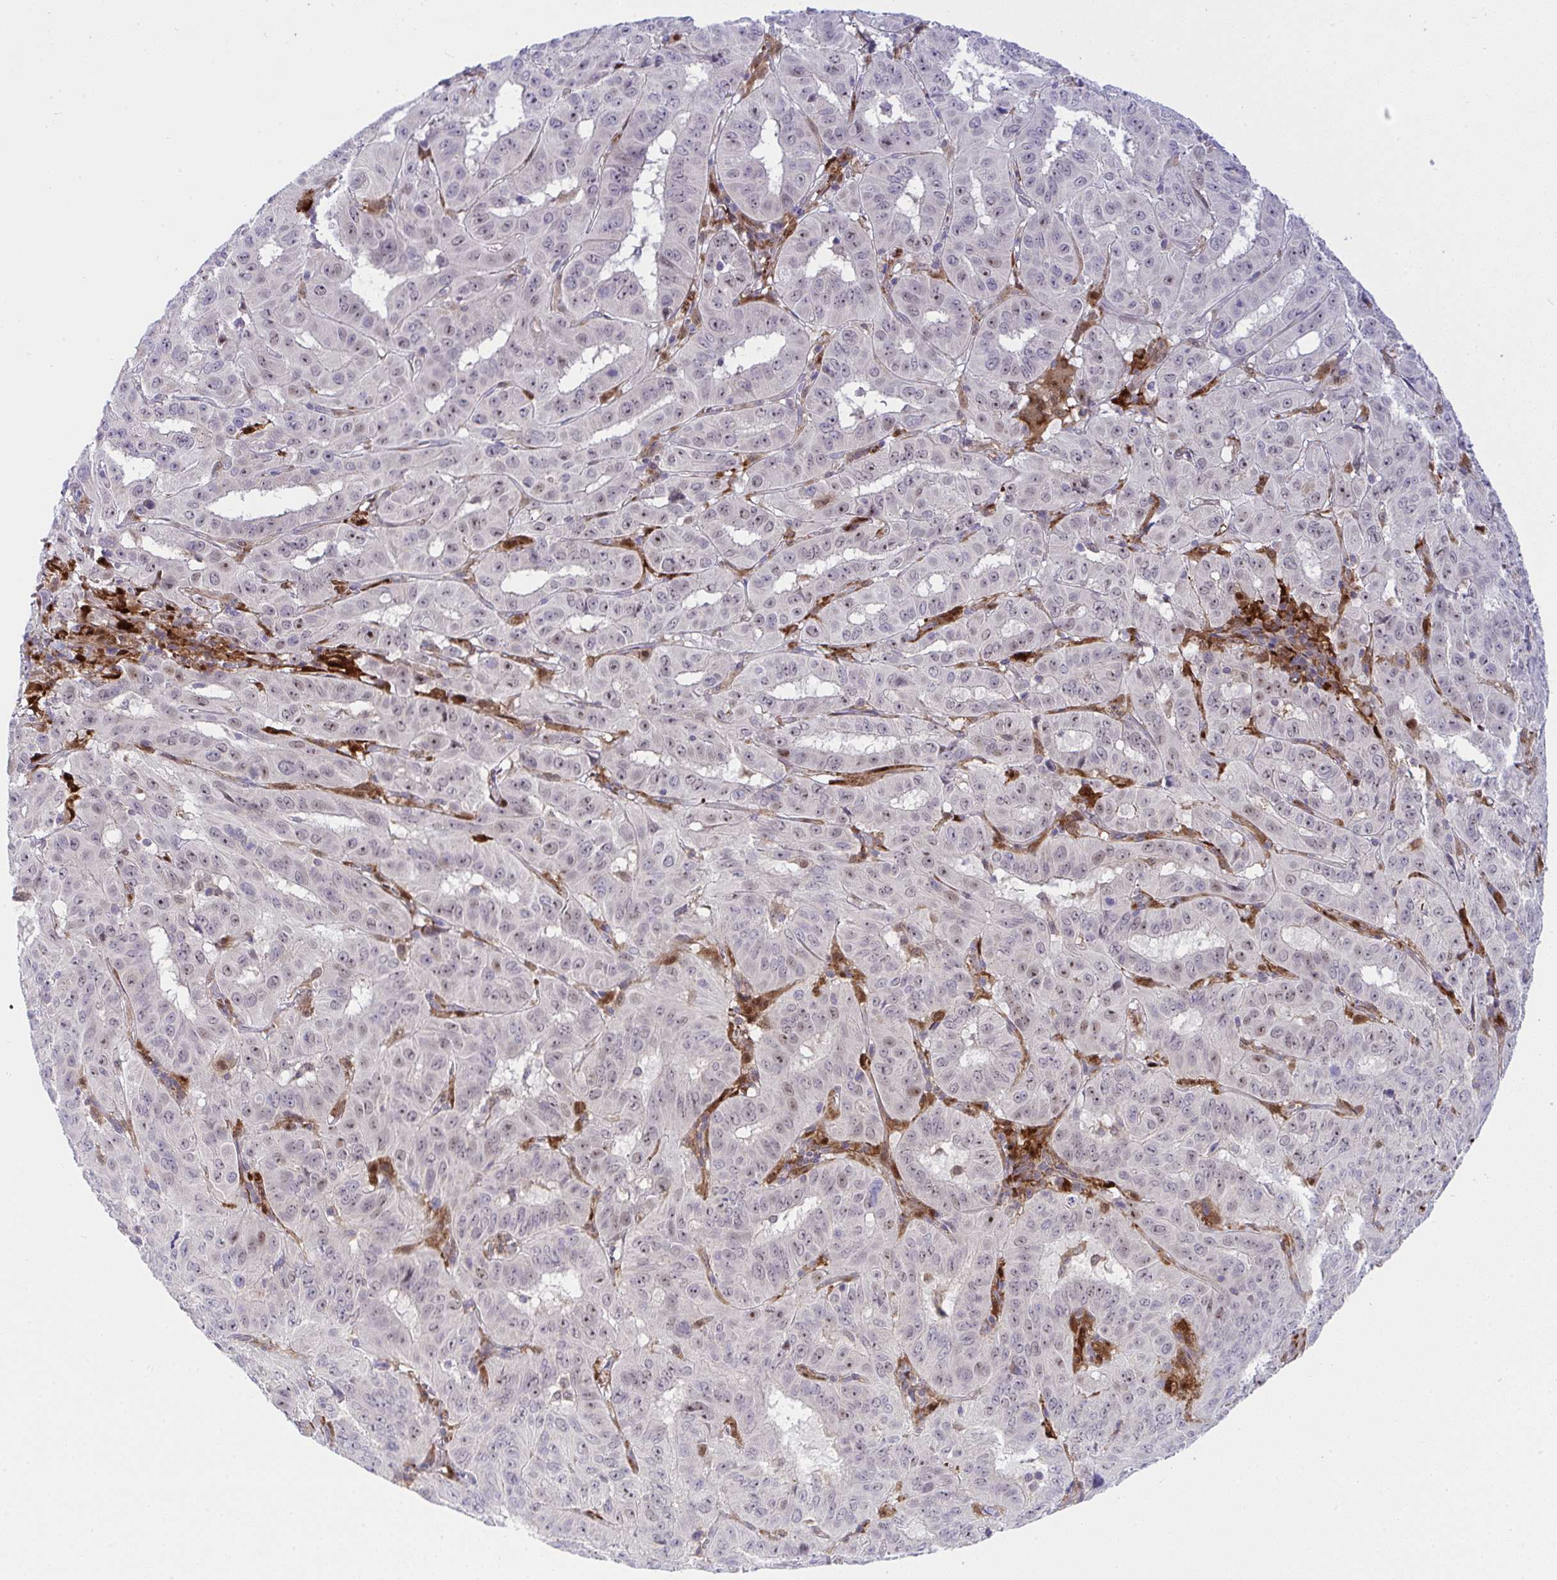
{"staining": {"intensity": "moderate", "quantity": "<25%", "location": "nuclear"}, "tissue": "pancreatic cancer", "cell_type": "Tumor cells", "image_type": "cancer", "snomed": [{"axis": "morphology", "description": "Adenocarcinoma, NOS"}, {"axis": "topography", "description": "Pancreas"}], "caption": "Human pancreatic cancer (adenocarcinoma) stained with a protein marker demonstrates moderate staining in tumor cells.", "gene": "ZNF554", "patient": {"sex": "male", "age": 63}}